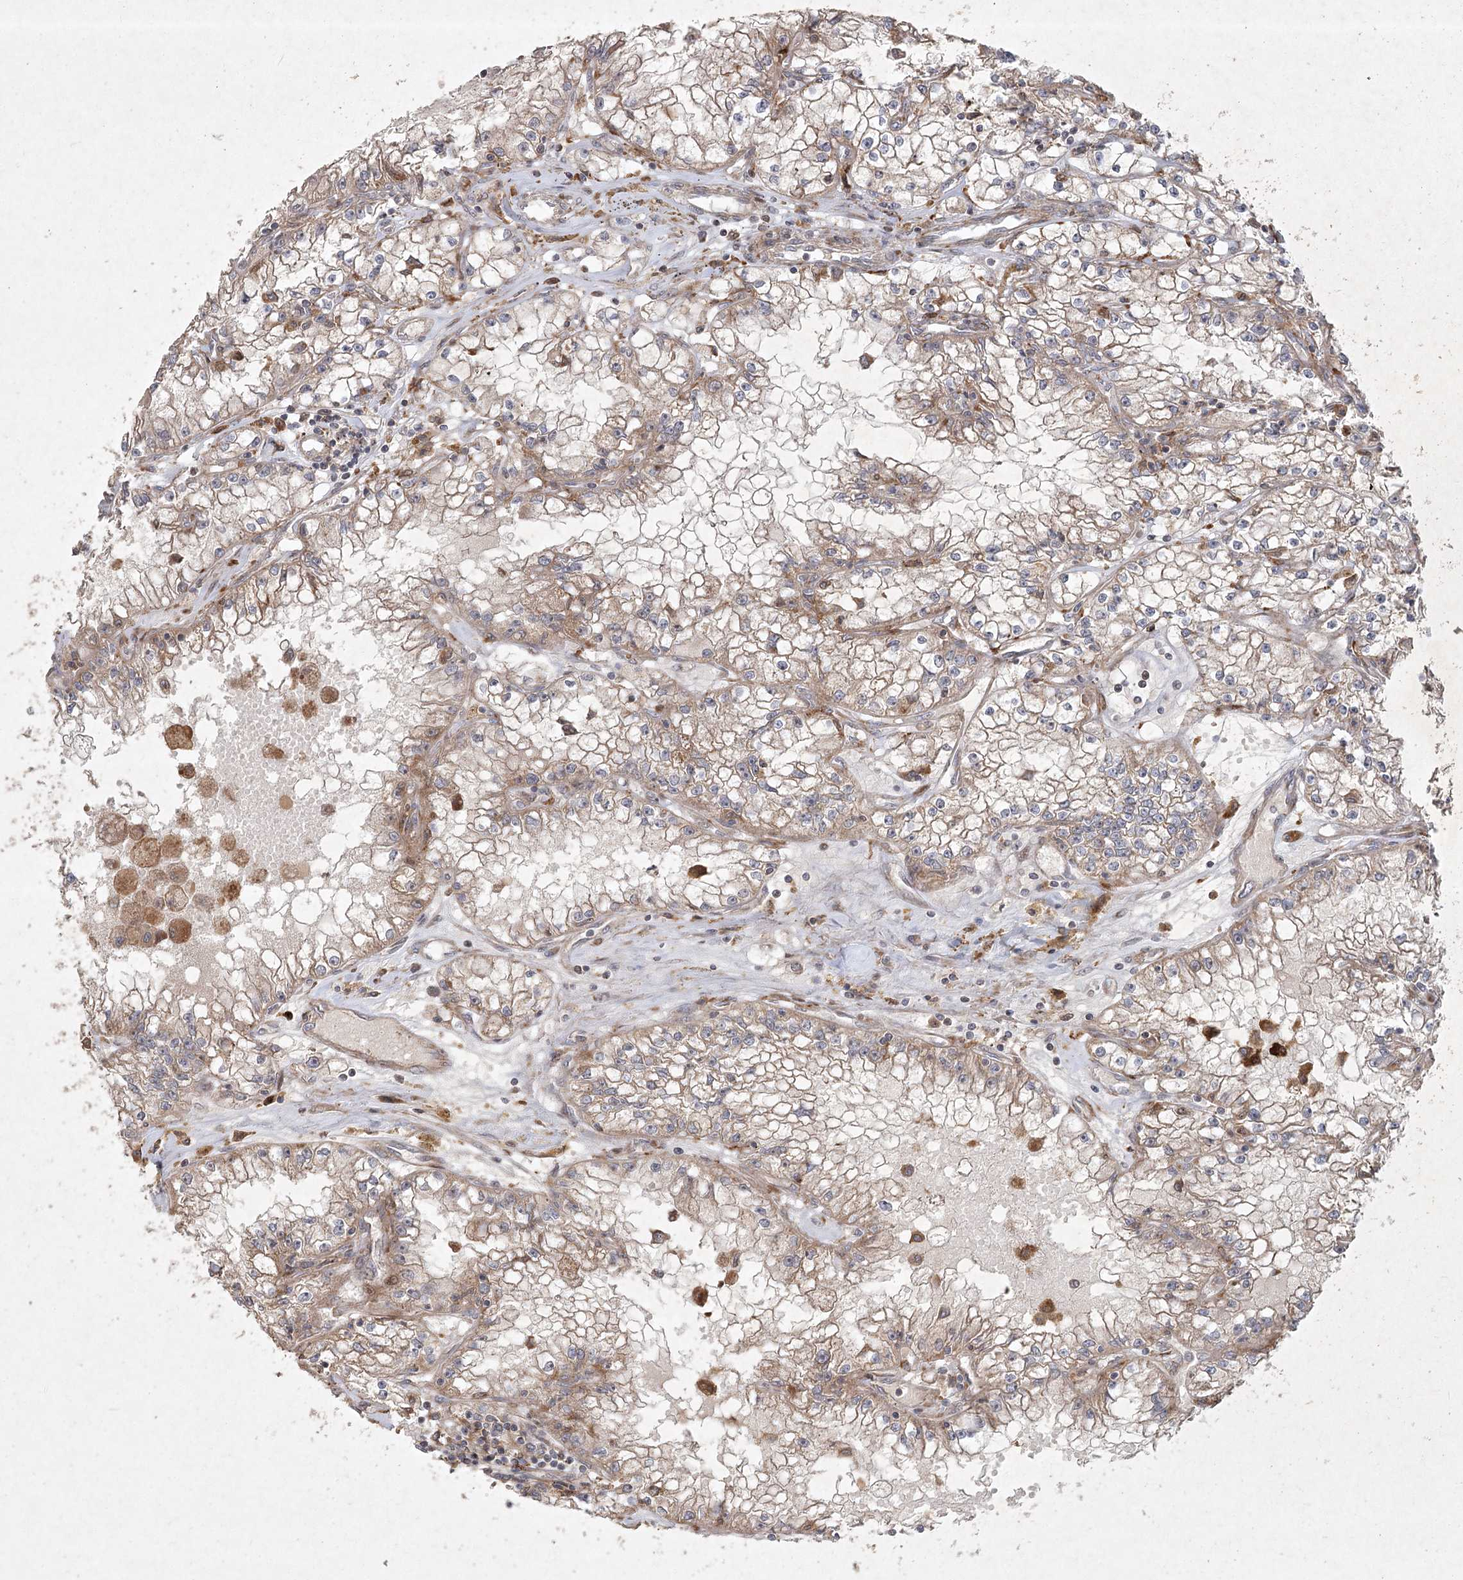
{"staining": {"intensity": "weak", "quantity": ">75%", "location": "cytoplasmic/membranous"}, "tissue": "renal cancer", "cell_type": "Tumor cells", "image_type": "cancer", "snomed": [{"axis": "morphology", "description": "Adenocarcinoma, NOS"}, {"axis": "topography", "description": "Kidney"}], "caption": "The photomicrograph displays a brown stain indicating the presence of a protein in the cytoplasmic/membranous of tumor cells in renal cancer (adenocarcinoma).", "gene": "KBTBD4", "patient": {"sex": "male", "age": 56}}